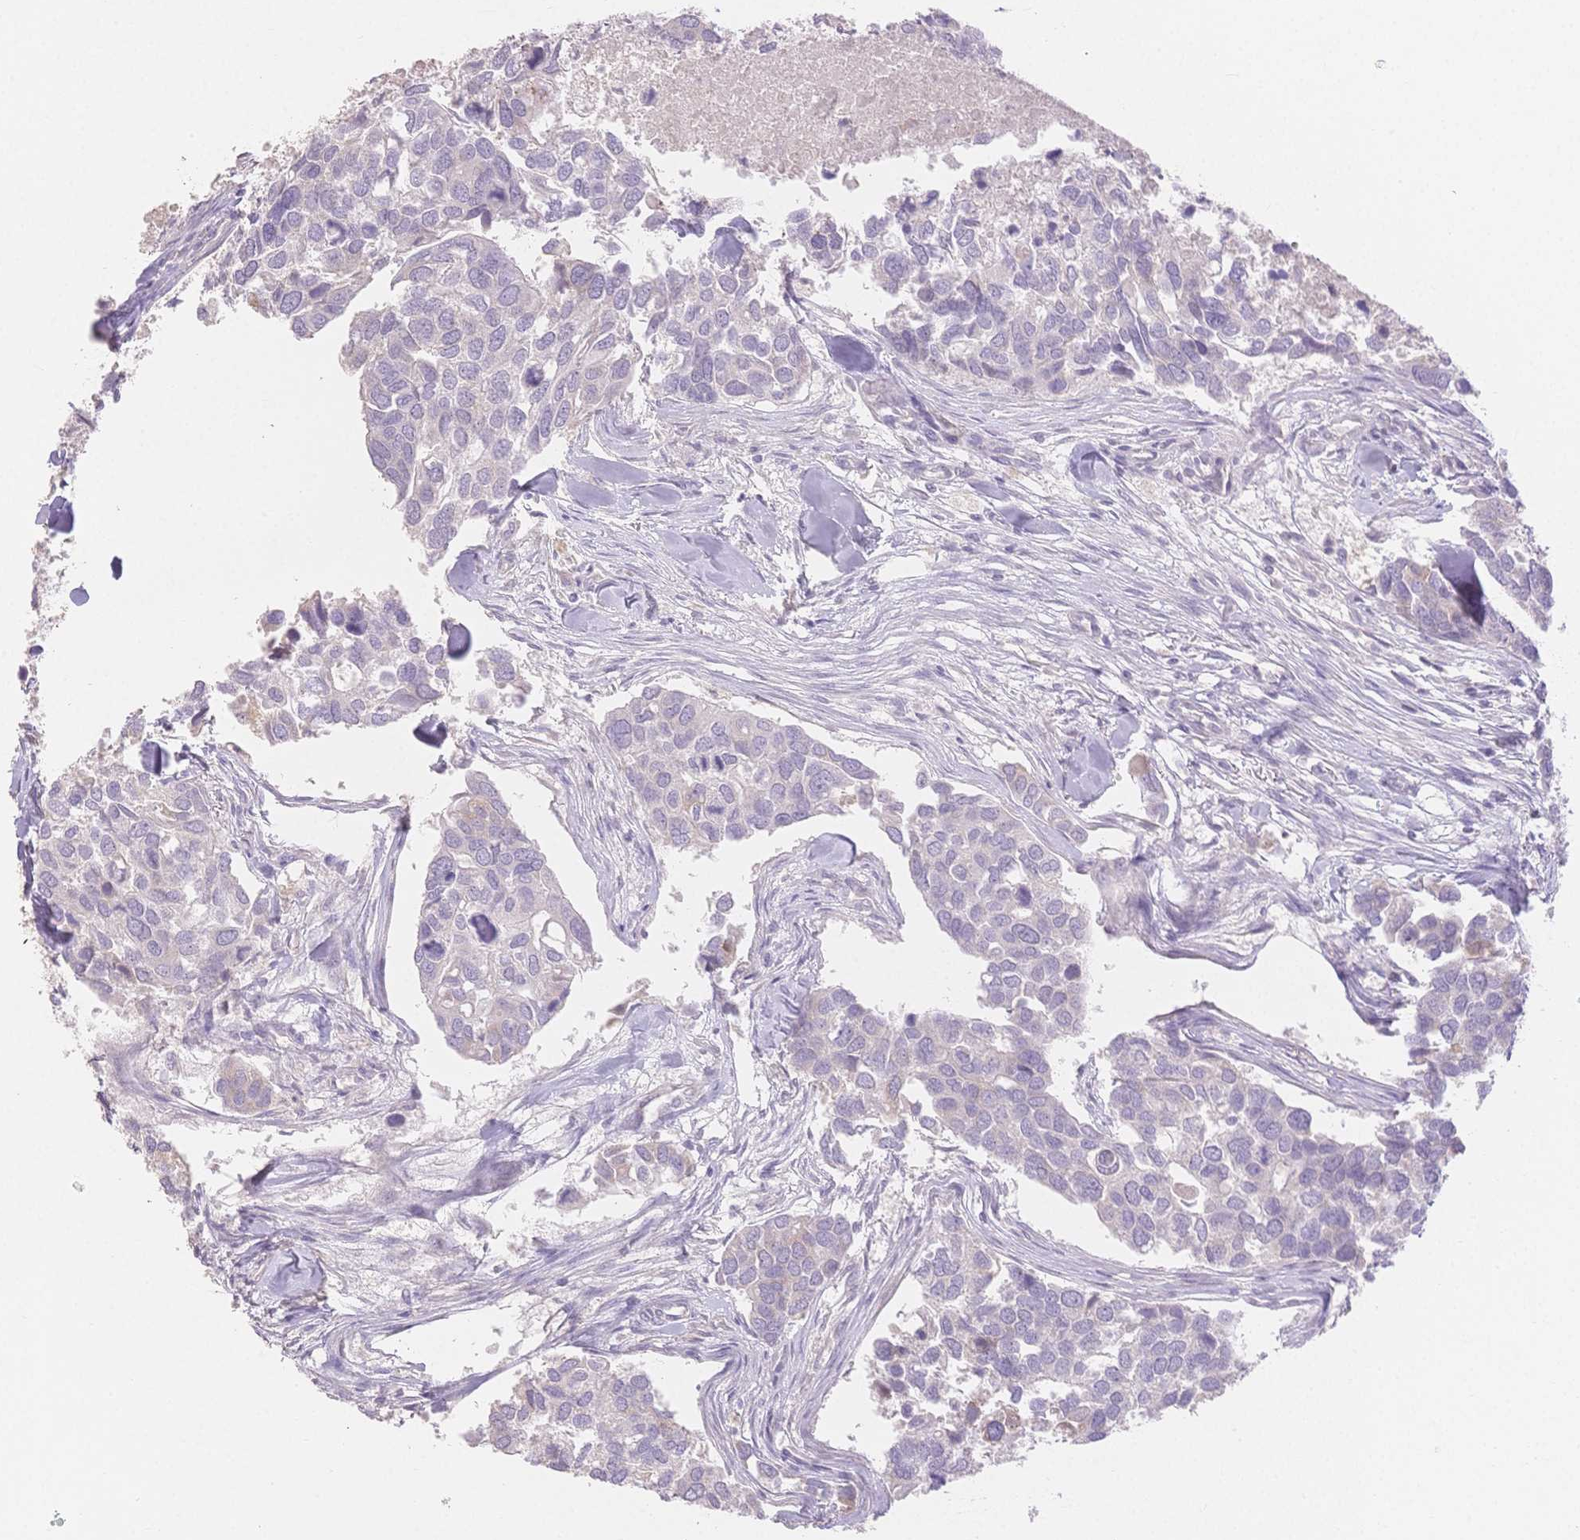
{"staining": {"intensity": "negative", "quantity": "none", "location": "none"}, "tissue": "breast cancer", "cell_type": "Tumor cells", "image_type": "cancer", "snomed": [{"axis": "morphology", "description": "Duct carcinoma"}, {"axis": "topography", "description": "Breast"}], "caption": "This is an immunohistochemistry photomicrograph of breast intraductal carcinoma. There is no positivity in tumor cells.", "gene": "SUV39H2", "patient": {"sex": "female", "age": 83}}